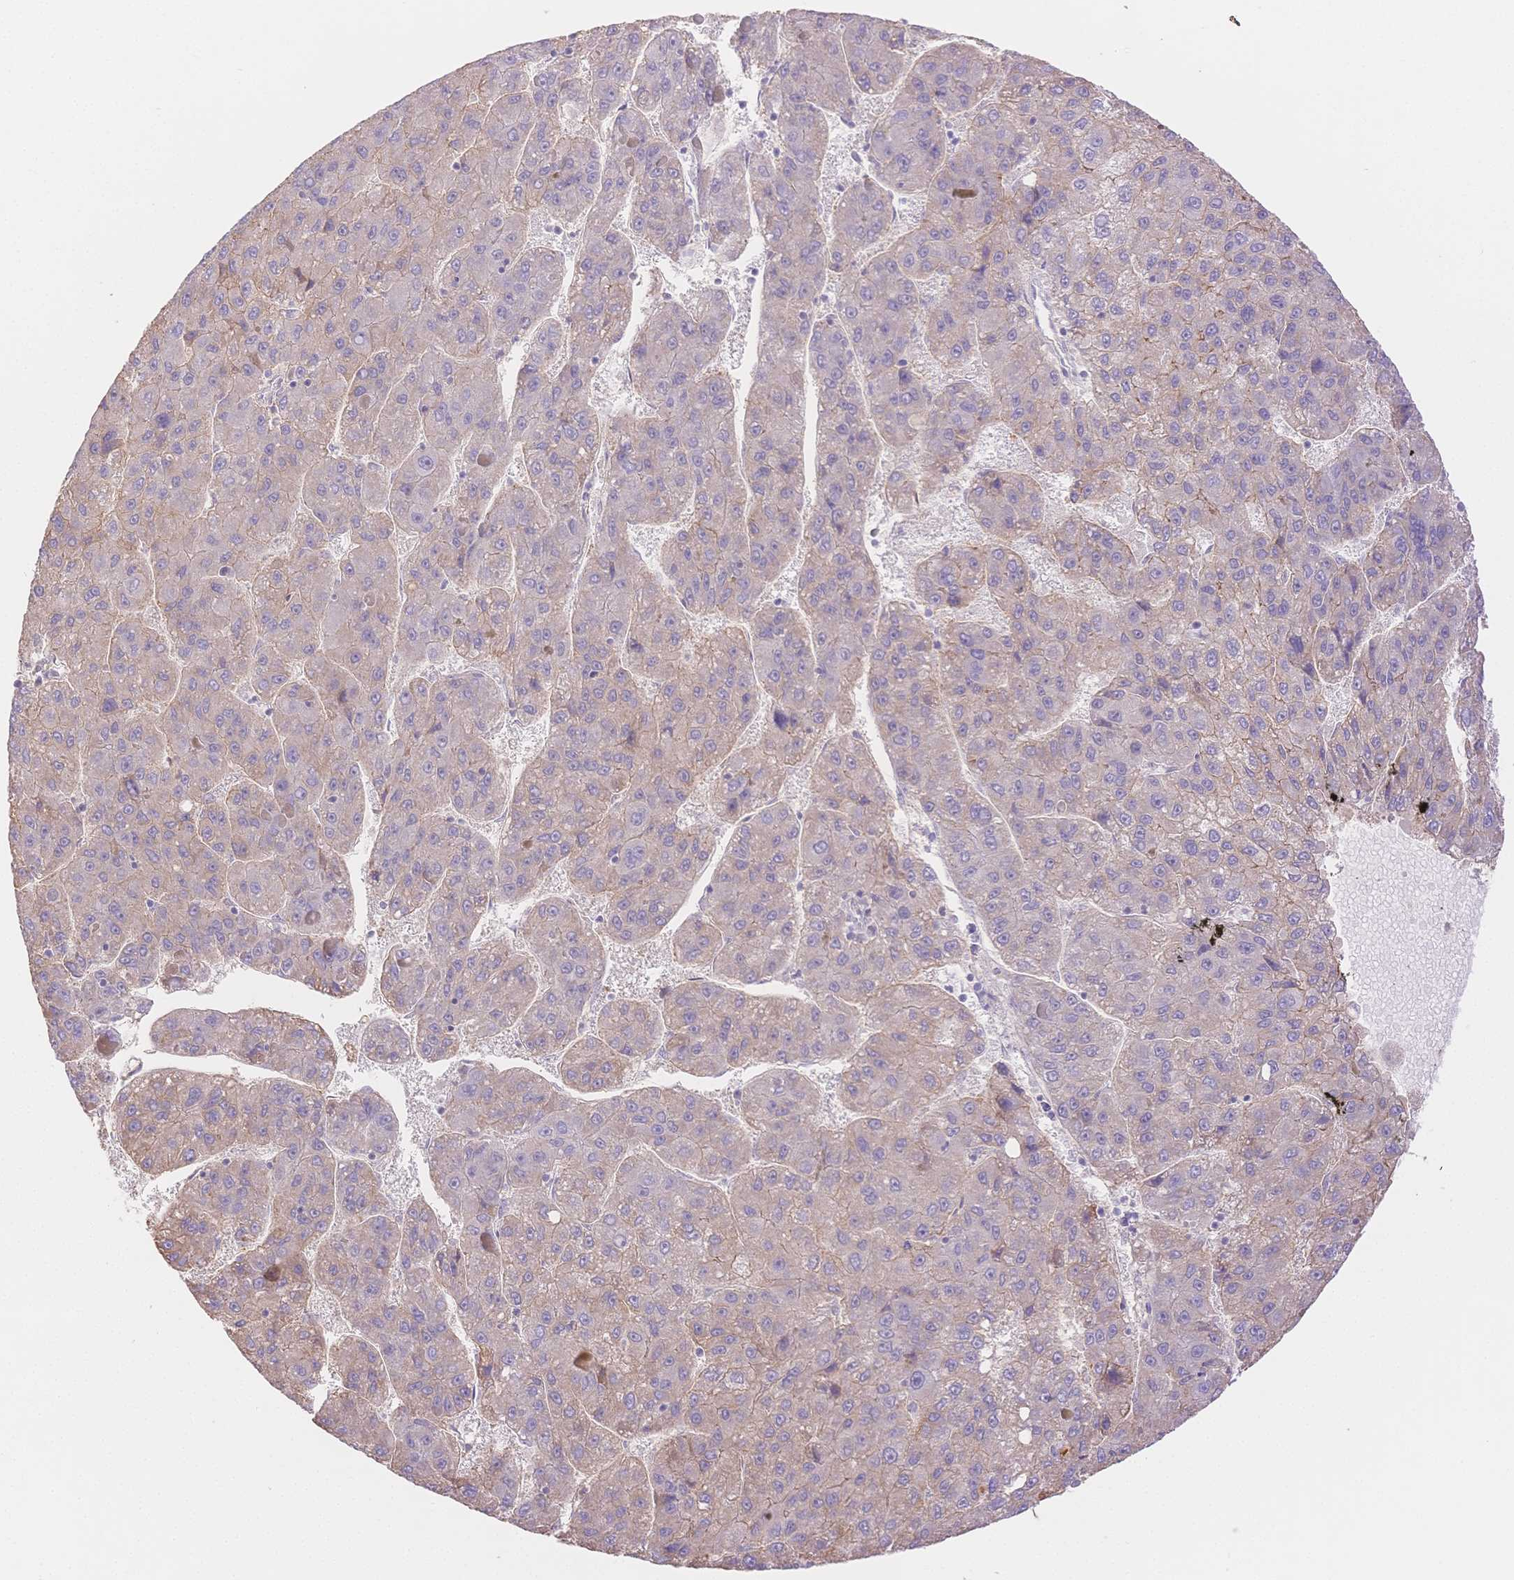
{"staining": {"intensity": "negative", "quantity": "none", "location": "none"}, "tissue": "liver cancer", "cell_type": "Tumor cells", "image_type": "cancer", "snomed": [{"axis": "morphology", "description": "Carcinoma, Hepatocellular, NOS"}, {"axis": "topography", "description": "Liver"}], "caption": "A high-resolution photomicrograph shows IHC staining of liver hepatocellular carcinoma, which reveals no significant staining in tumor cells.", "gene": "WDR54", "patient": {"sex": "female", "age": 82}}